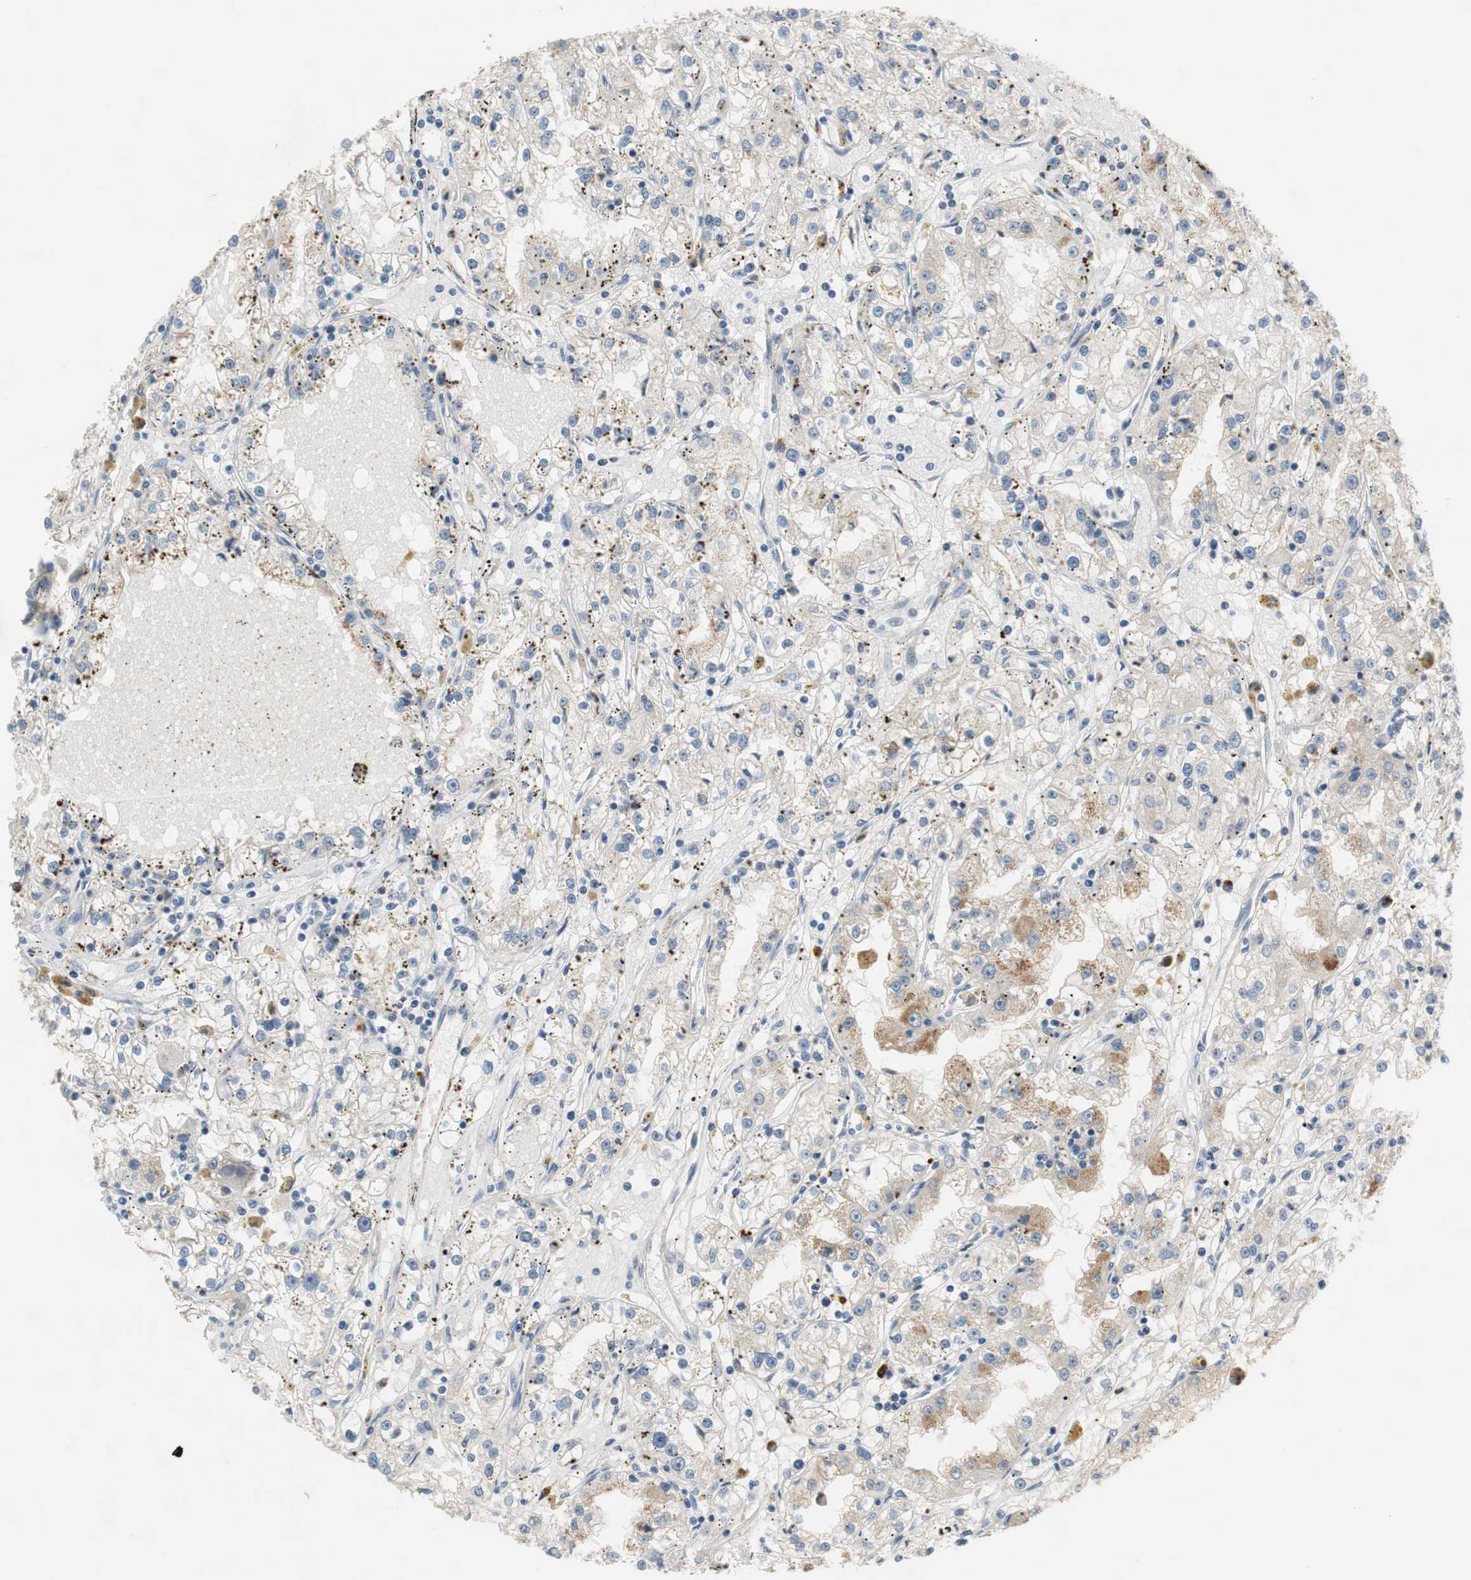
{"staining": {"intensity": "weak", "quantity": "25%-75%", "location": "cytoplasmic/membranous"}, "tissue": "renal cancer", "cell_type": "Tumor cells", "image_type": "cancer", "snomed": [{"axis": "morphology", "description": "Adenocarcinoma, NOS"}, {"axis": "topography", "description": "Kidney"}], "caption": "About 25%-75% of tumor cells in adenocarcinoma (renal) display weak cytoplasmic/membranous protein staining as visualized by brown immunohistochemical staining.", "gene": "COL12A1", "patient": {"sex": "male", "age": 56}}